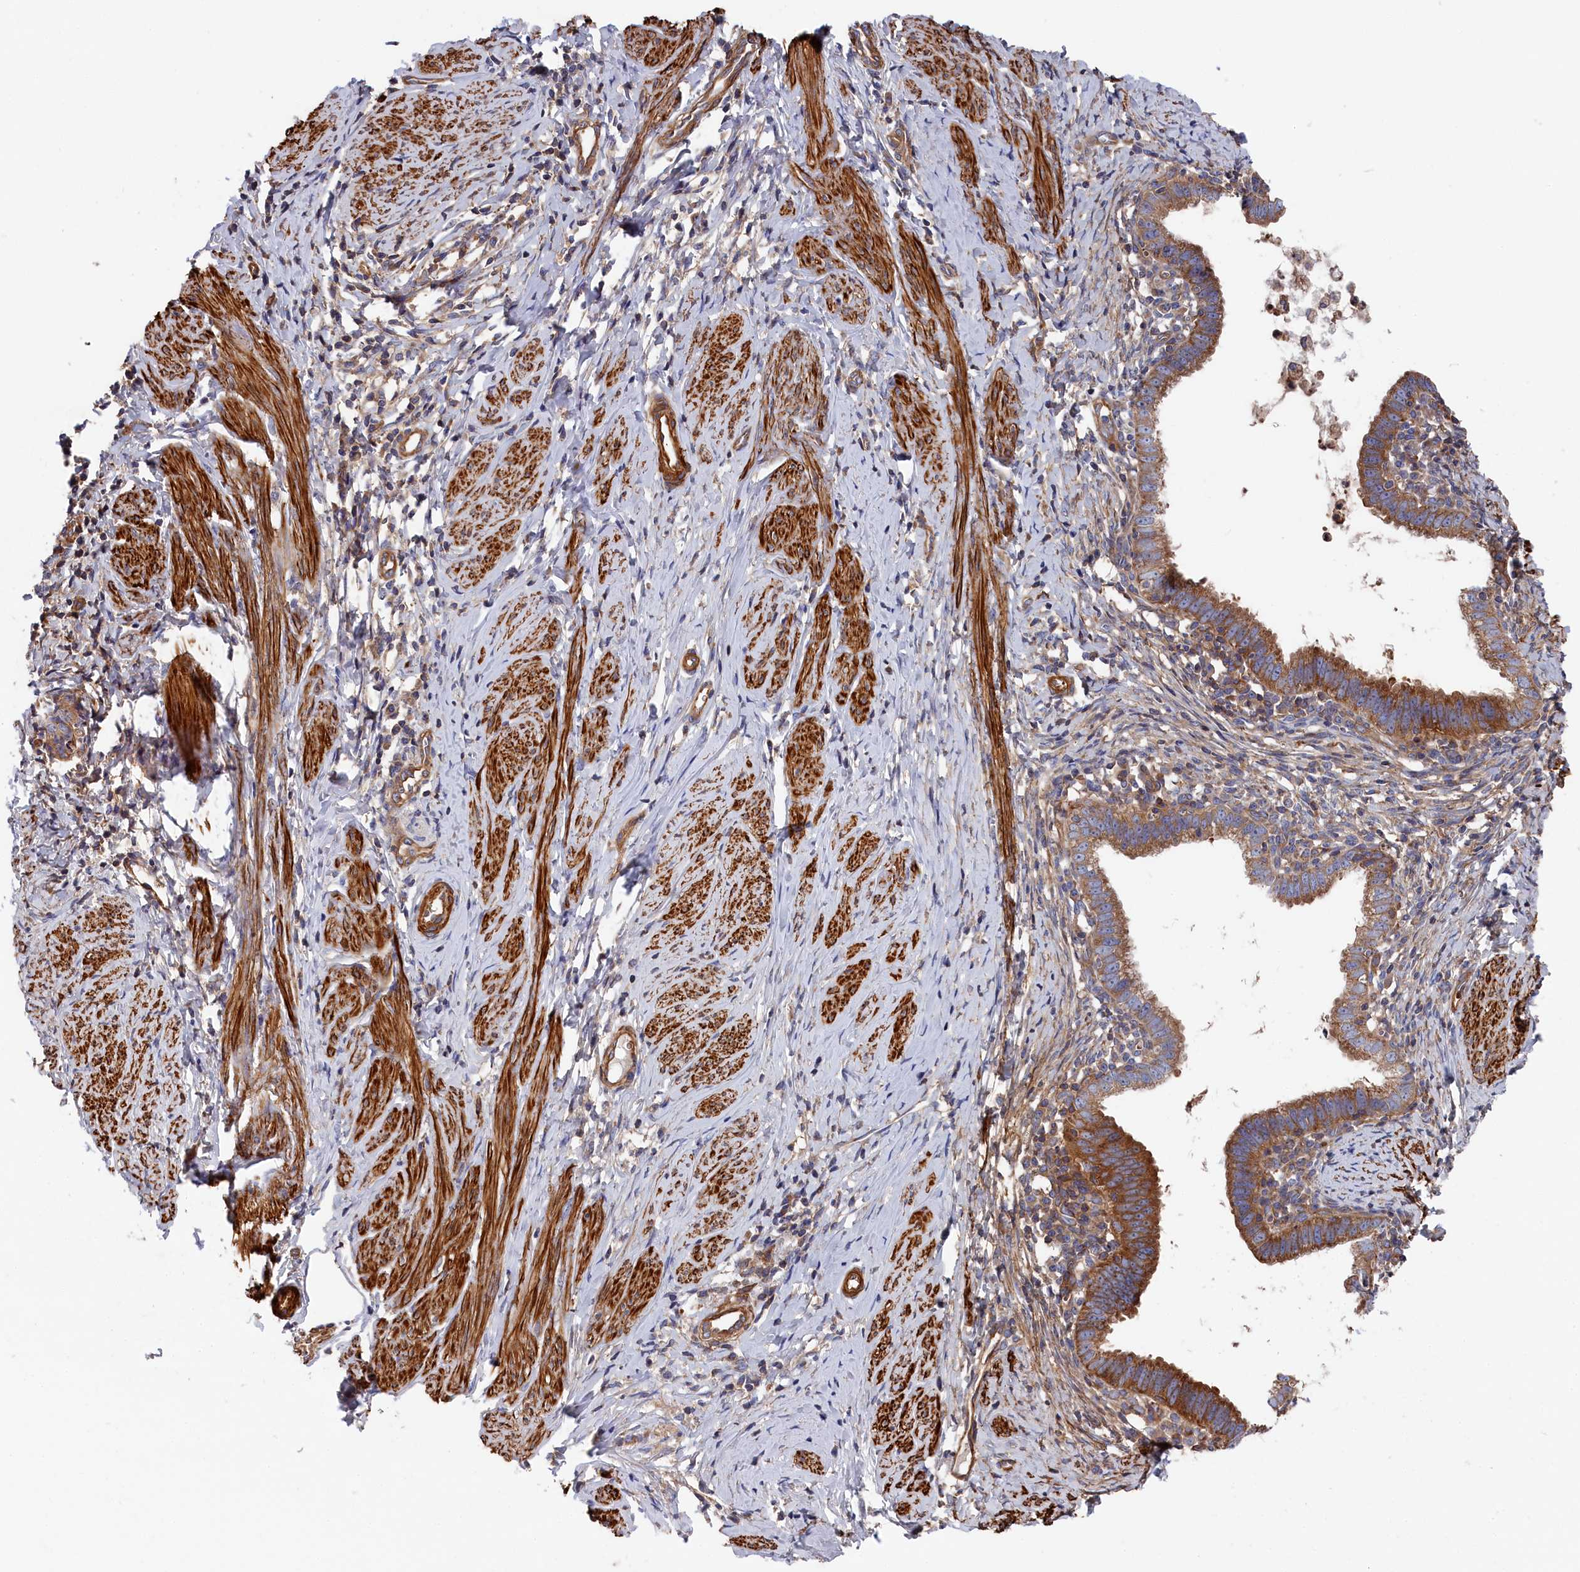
{"staining": {"intensity": "moderate", "quantity": ">75%", "location": "cytoplasmic/membranous"}, "tissue": "cervical cancer", "cell_type": "Tumor cells", "image_type": "cancer", "snomed": [{"axis": "morphology", "description": "Adenocarcinoma, NOS"}, {"axis": "topography", "description": "Cervix"}], "caption": "Immunohistochemistry (DAB) staining of cervical cancer (adenocarcinoma) demonstrates moderate cytoplasmic/membranous protein staining in approximately >75% of tumor cells.", "gene": "LDHD", "patient": {"sex": "female", "age": 36}}